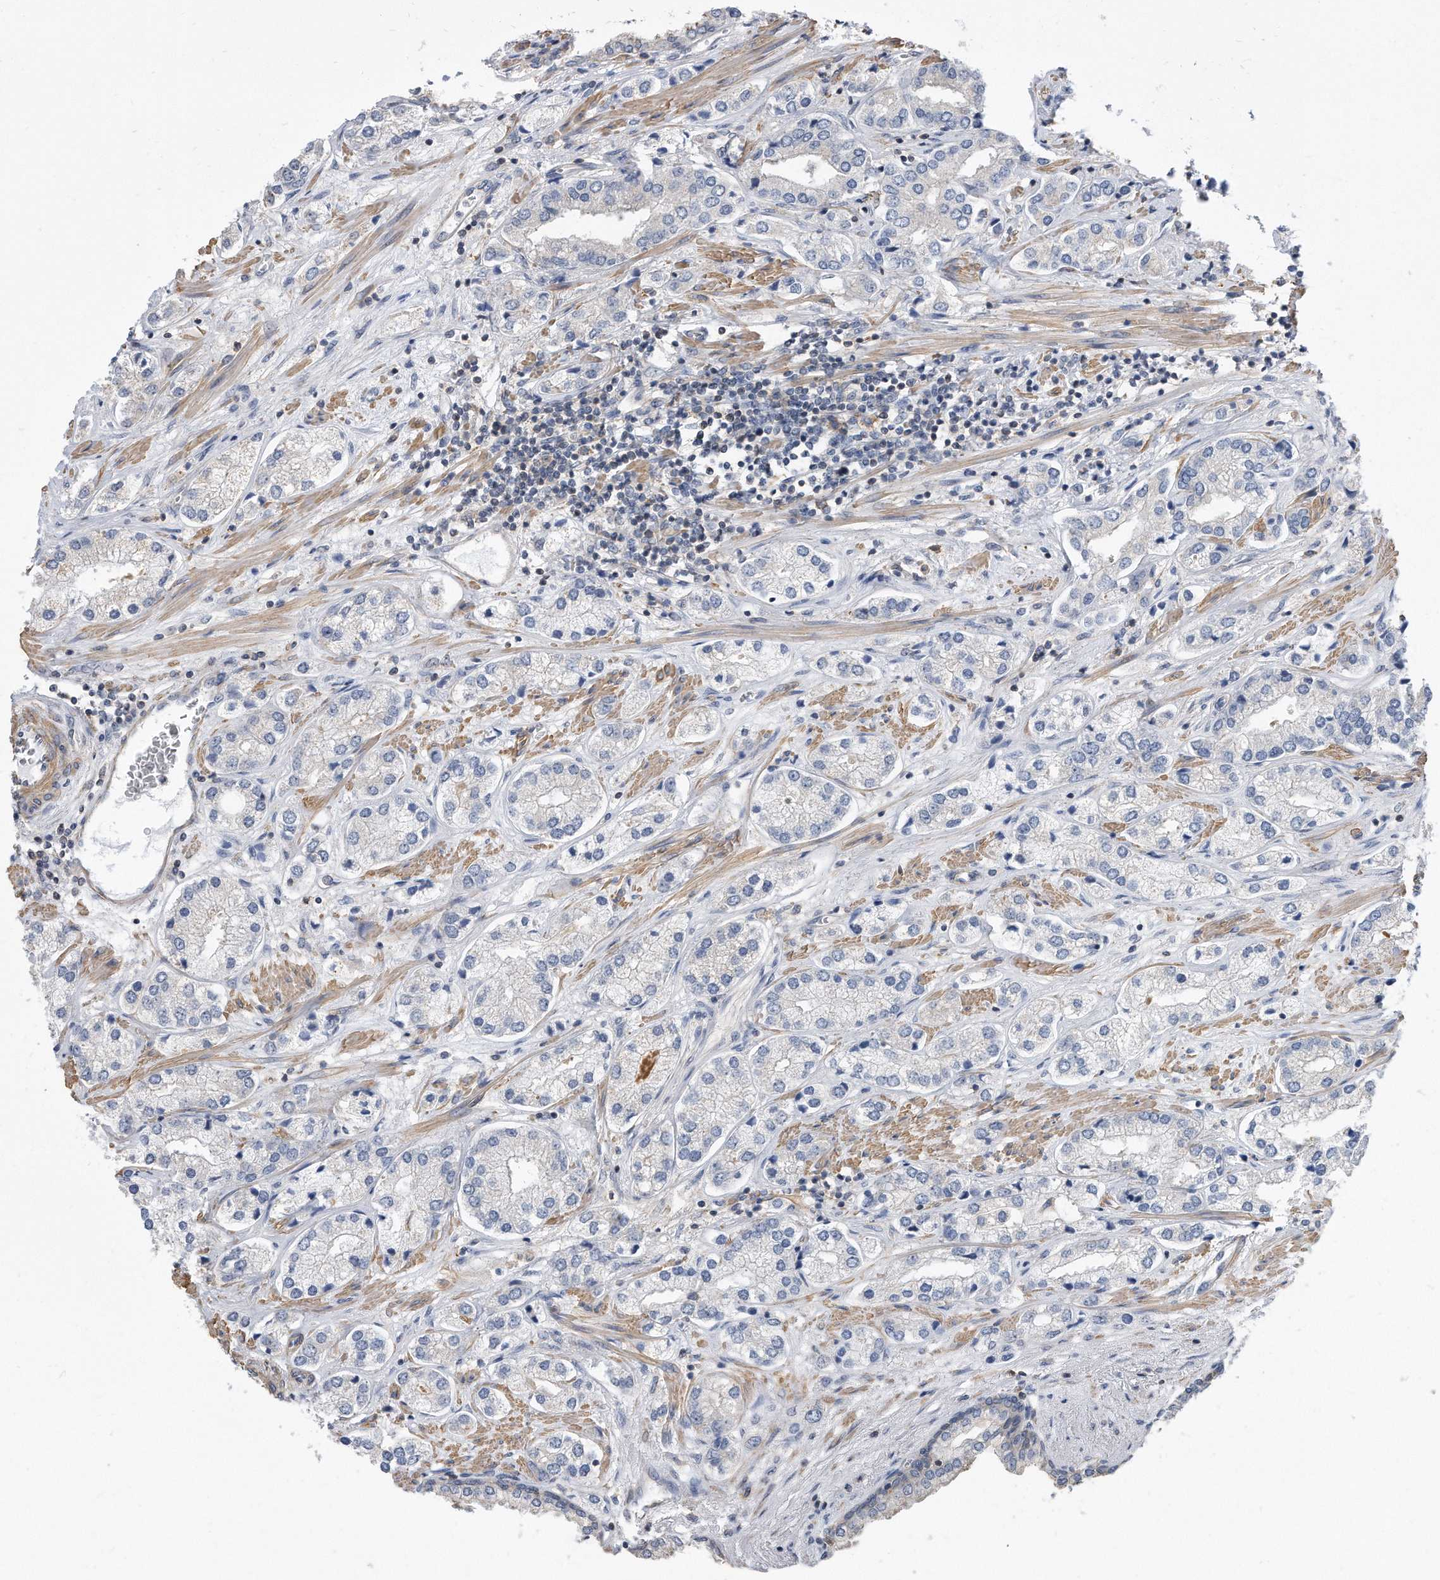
{"staining": {"intensity": "negative", "quantity": "none", "location": "none"}, "tissue": "prostate cancer", "cell_type": "Tumor cells", "image_type": "cancer", "snomed": [{"axis": "morphology", "description": "Adenocarcinoma, High grade"}, {"axis": "topography", "description": "Prostate"}], "caption": "High power microscopy image of an IHC histopathology image of prostate cancer (adenocarcinoma (high-grade)), revealing no significant expression in tumor cells.", "gene": "TCP1", "patient": {"sex": "male", "age": 66}}